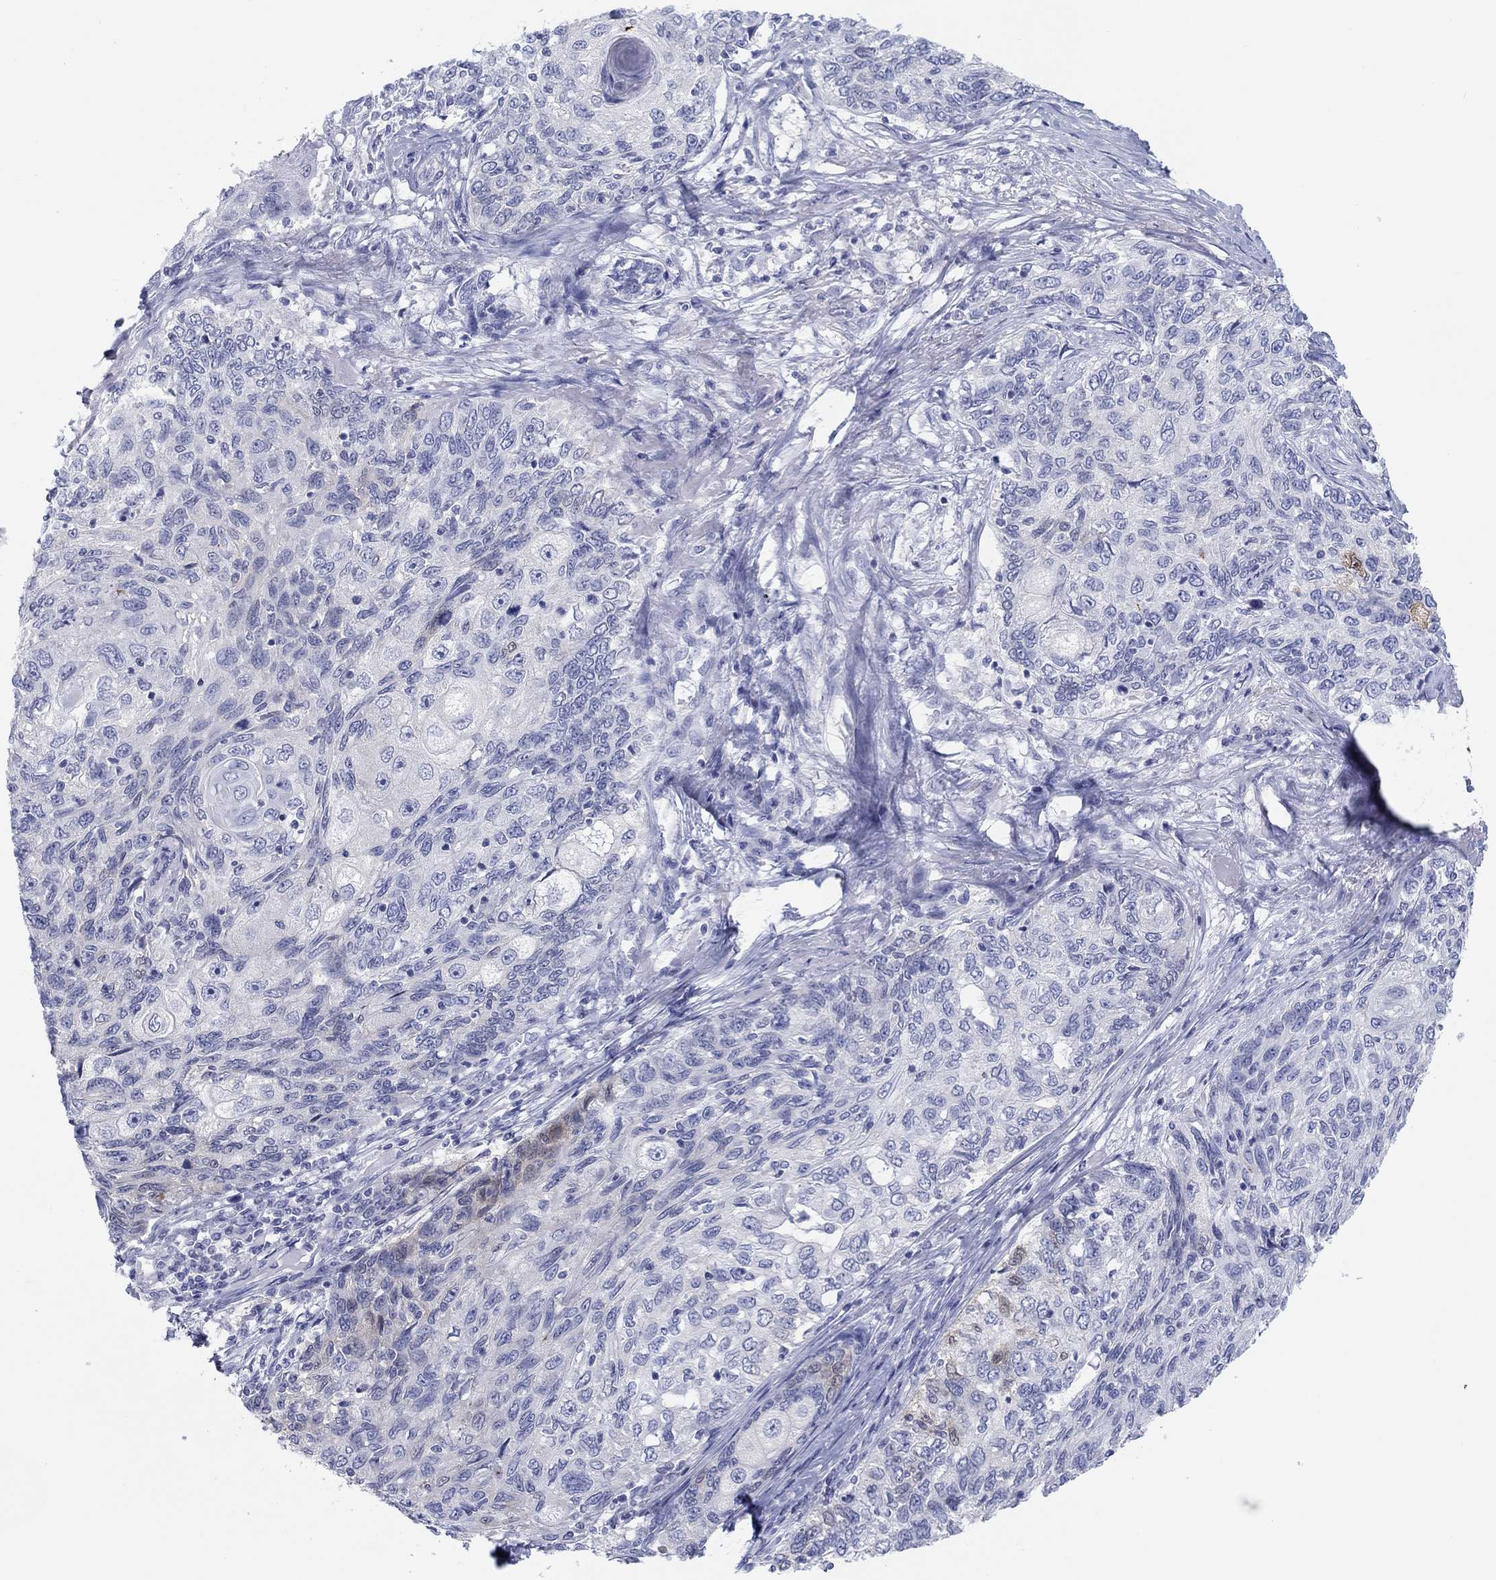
{"staining": {"intensity": "negative", "quantity": "none", "location": "none"}, "tissue": "skin cancer", "cell_type": "Tumor cells", "image_type": "cancer", "snomed": [{"axis": "morphology", "description": "Squamous cell carcinoma, NOS"}, {"axis": "topography", "description": "Skin"}], "caption": "A high-resolution histopathology image shows immunohistochemistry staining of squamous cell carcinoma (skin), which reveals no significant staining in tumor cells. (Stains: DAB (3,3'-diaminobenzidine) immunohistochemistry (IHC) with hematoxylin counter stain, Microscopy: brightfield microscopy at high magnification).", "gene": "CPNE6", "patient": {"sex": "male", "age": 92}}